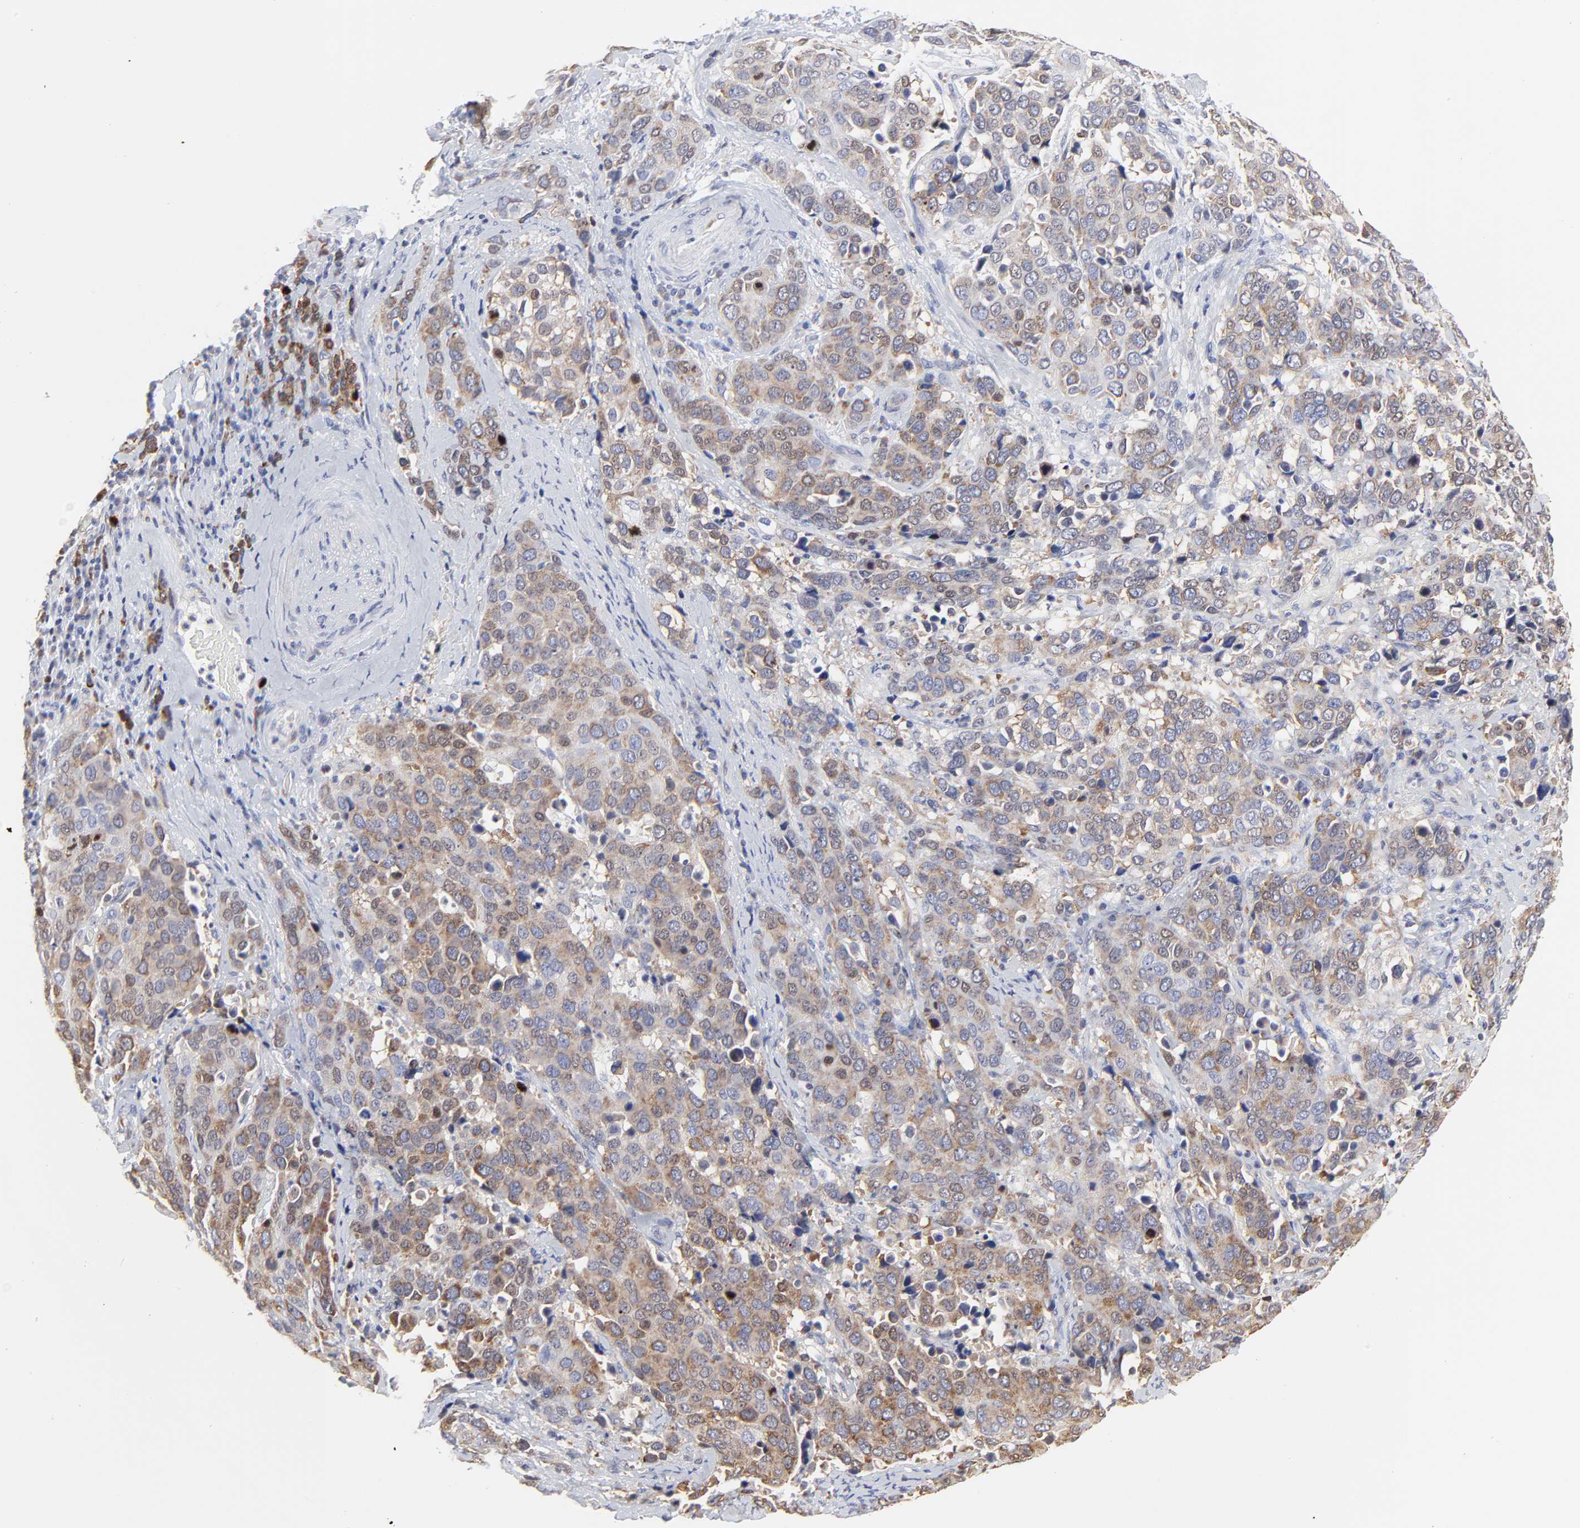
{"staining": {"intensity": "weak", "quantity": "25%-75%", "location": "cytoplasmic/membranous"}, "tissue": "cervical cancer", "cell_type": "Tumor cells", "image_type": "cancer", "snomed": [{"axis": "morphology", "description": "Squamous cell carcinoma, NOS"}, {"axis": "topography", "description": "Cervix"}], "caption": "High-power microscopy captured an immunohistochemistry (IHC) image of cervical squamous cell carcinoma, revealing weak cytoplasmic/membranous staining in about 25%-75% of tumor cells.", "gene": "NCAPH", "patient": {"sex": "female", "age": 54}}